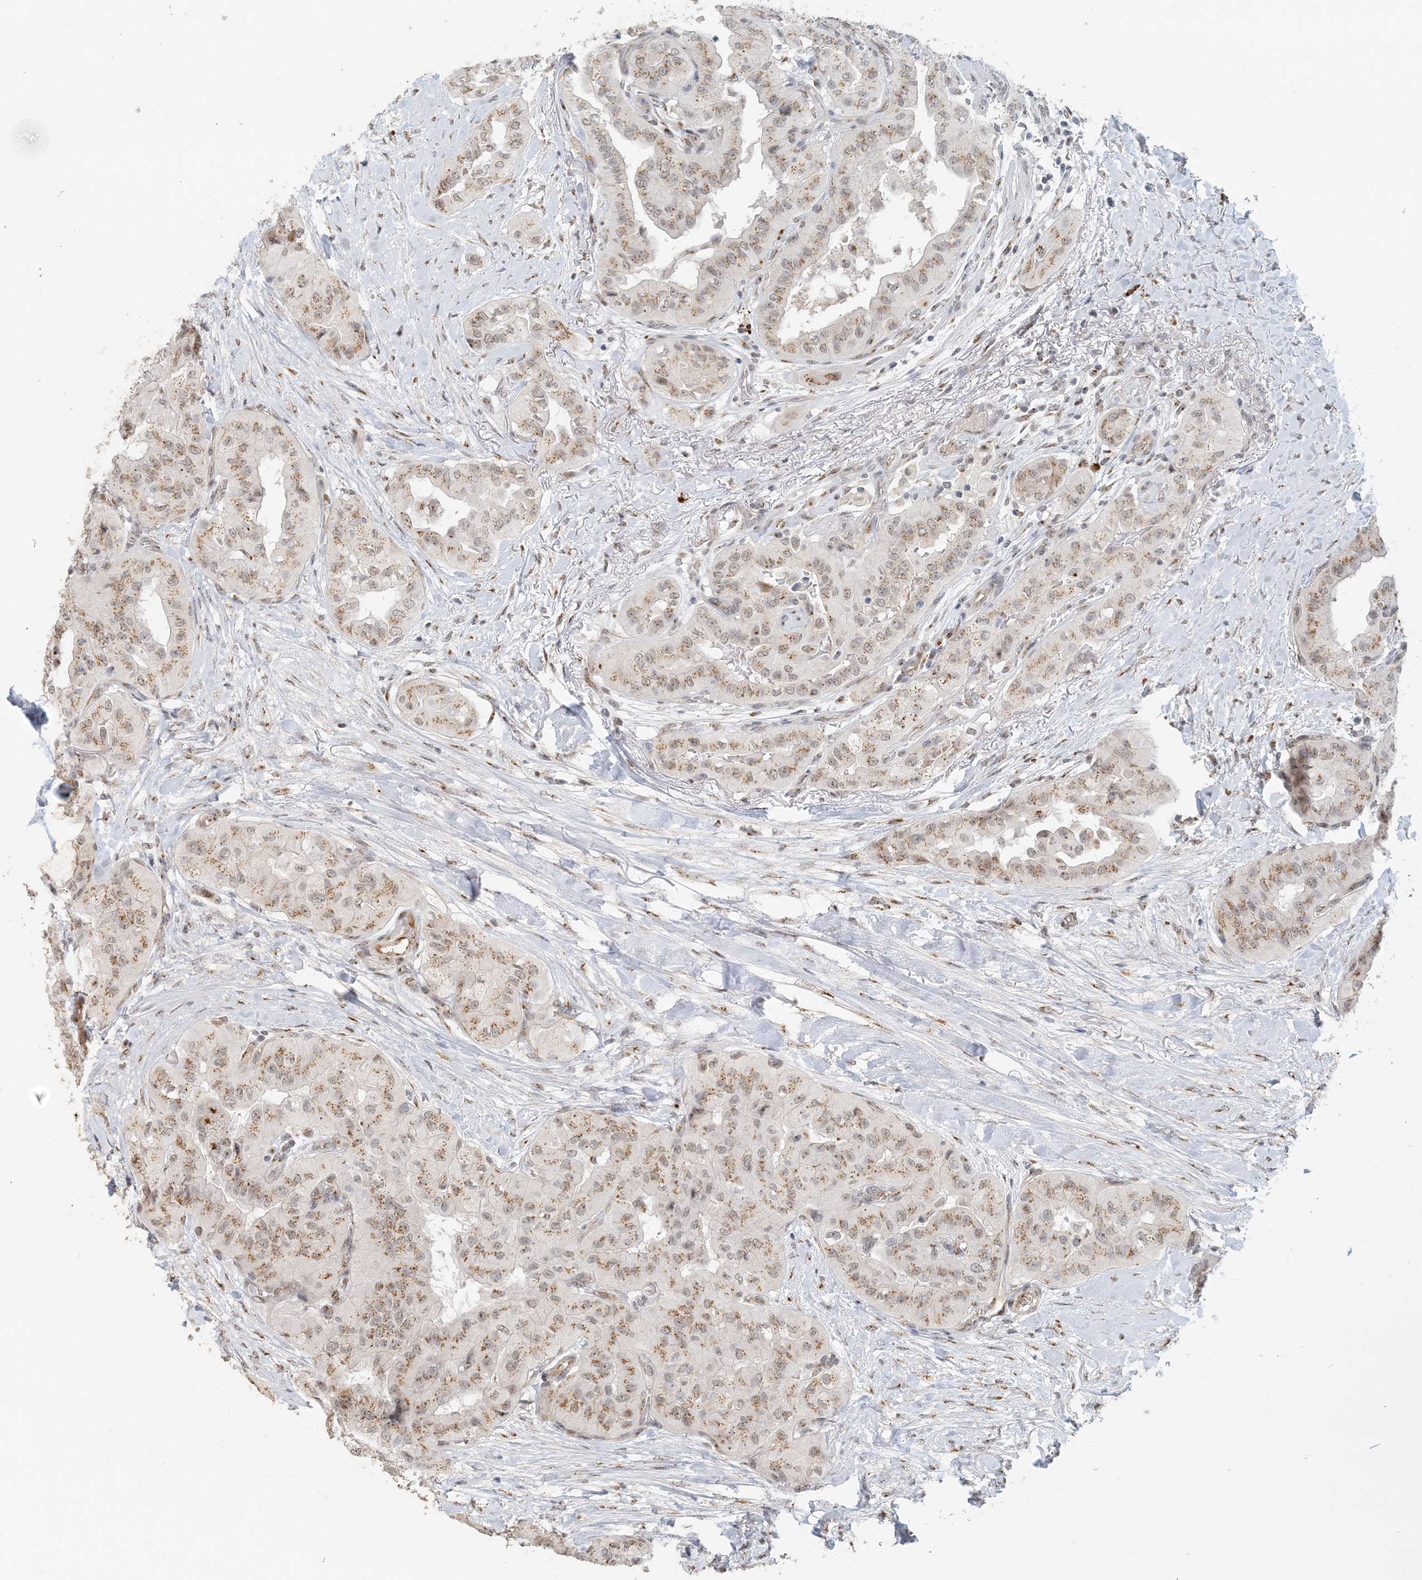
{"staining": {"intensity": "moderate", "quantity": ">75%", "location": "cytoplasmic/membranous"}, "tissue": "thyroid cancer", "cell_type": "Tumor cells", "image_type": "cancer", "snomed": [{"axis": "morphology", "description": "Papillary adenocarcinoma, NOS"}, {"axis": "topography", "description": "Thyroid gland"}], "caption": "This histopathology image shows immunohistochemistry staining of human thyroid cancer (papillary adenocarcinoma), with medium moderate cytoplasmic/membranous positivity in about >75% of tumor cells.", "gene": "ZCCHC4", "patient": {"sex": "female", "age": 59}}